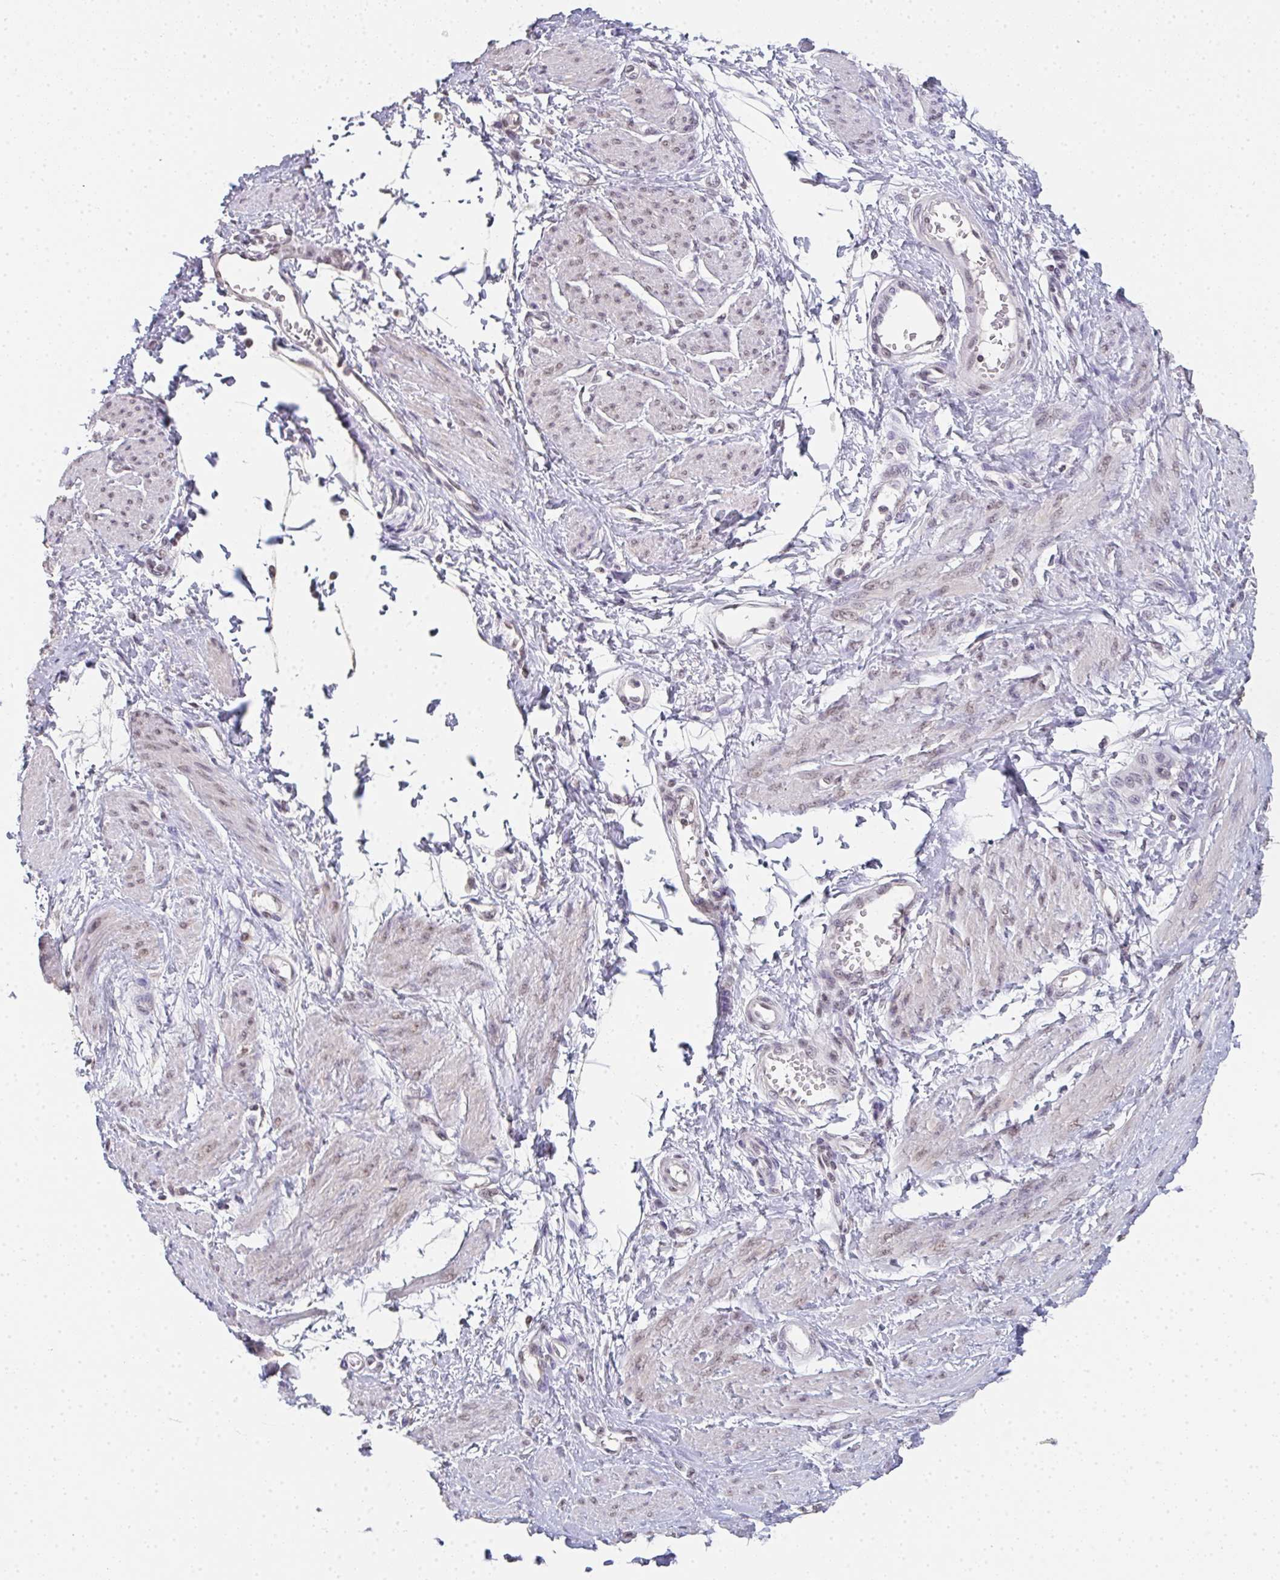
{"staining": {"intensity": "weak", "quantity": "25%-75%", "location": "nuclear"}, "tissue": "smooth muscle", "cell_type": "Smooth muscle cells", "image_type": "normal", "snomed": [{"axis": "morphology", "description": "Normal tissue, NOS"}, {"axis": "topography", "description": "Smooth muscle"}, {"axis": "topography", "description": "Uterus"}], "caption": "Immunohistochemistry of unremarkable human smooth muscle exhibits low levels of weak nuclear staining in about 25%-75% of smooth muscle cells. (brown staining indicates protein expression, while blue staining denotes nuclei).", "gene": "DKC1", "patient": {"sex": "female", "age": 39}}